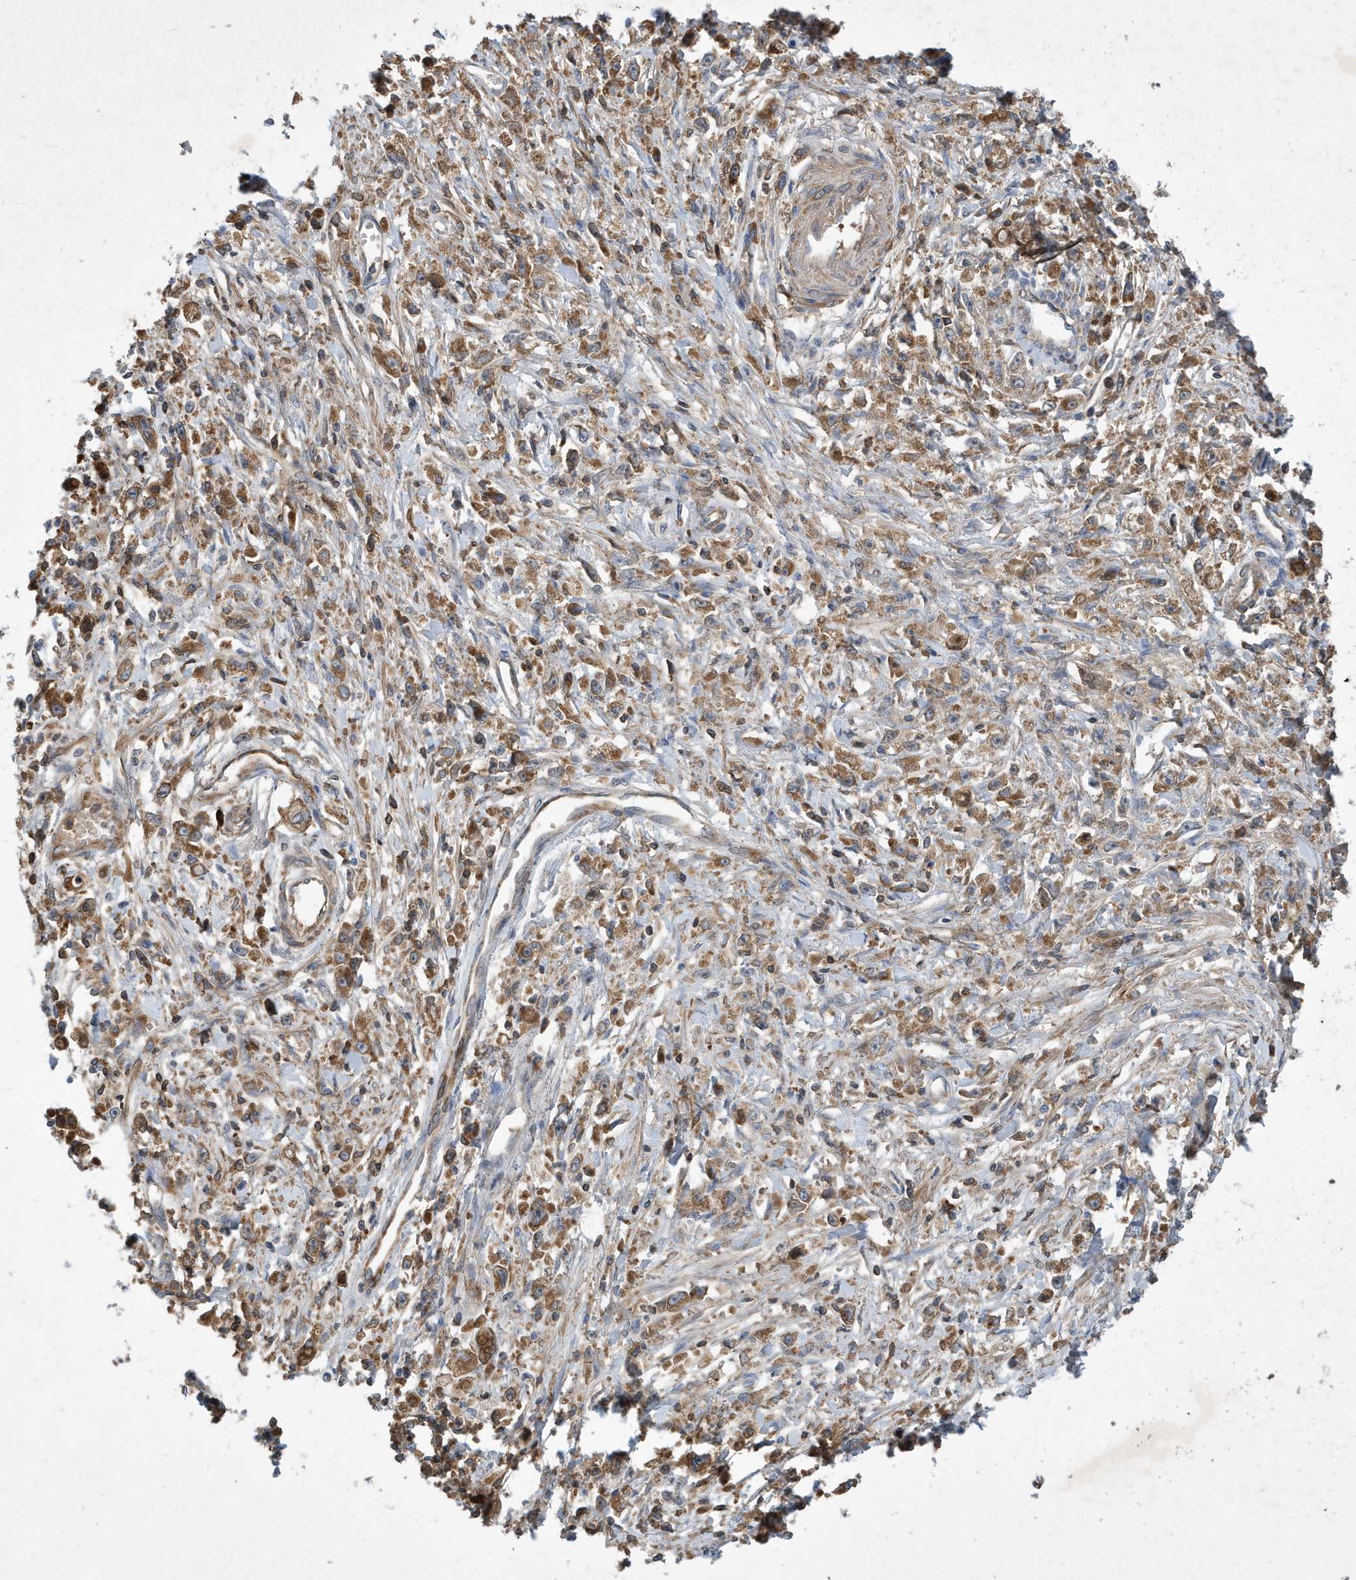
{"staining": {"intensity": "moderate", "quantity": ">75%", "location": "cytoplasmic/membranous"}, "tissue": "stomach cancer", "cell_type": "Tumor cells", "image_type": "cancer", "snomed": [{"axis": "morphology", "description": "Adenocarcinoma, NOS"}, {"axis": "topography", "description": "Stomach"}], "caption": "This photomicrograph exhibits stomach cancer stained with immunohistochemistry (IHC) to label a protein in brown. The cytoplasmic/membranous of tumor cells show moderate positivity for the protein. Nuclei are counter-stained blue.", "gene": "STK19", "patient": {"sex": "female", "age": 59}}